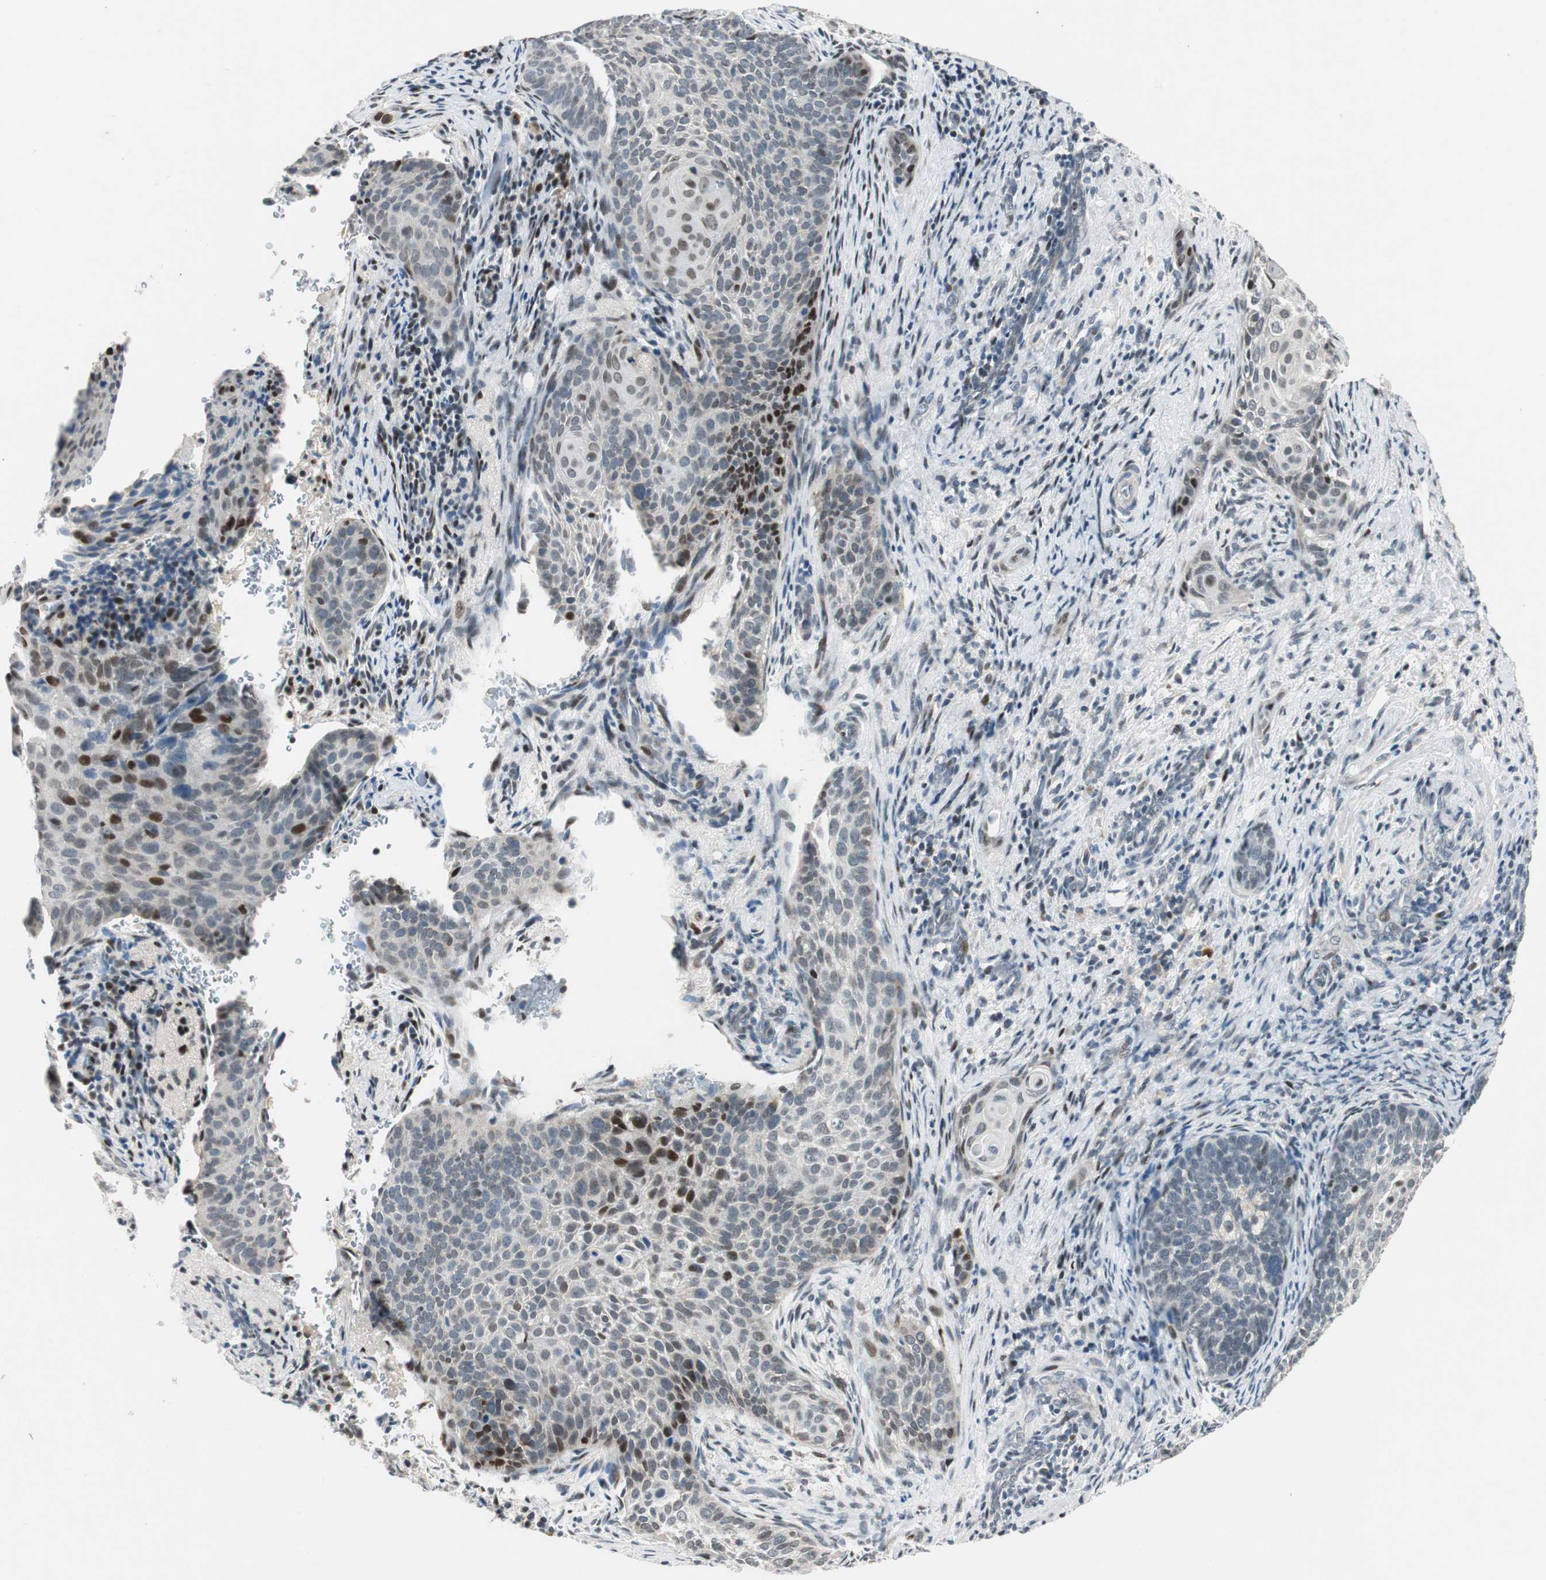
{"staining": {"intensity": "strong", "quantity": "<25%", "location": "nuclear"}, "tissue": "cervical cancer", "cell_type": "Tumor cells", "image_type": "cancer", "snomed": [{"axis": "morphology", "description": "Squamous cell carcinoma, NOS"}, {"axis": "topography", "description": "Cervix"}], "caption": "Protein staining of cervical cancer (squamous cell carcinoma) tissue shows strong nuclear positivity in approximately <25% of tumor cells. Using DAB (brown) and hematoxylin (blue) stains, captured at high magnification using brightfield microscopy.", "gene": "AJUBA", "patient": {"sex": "female", "age": 33}}